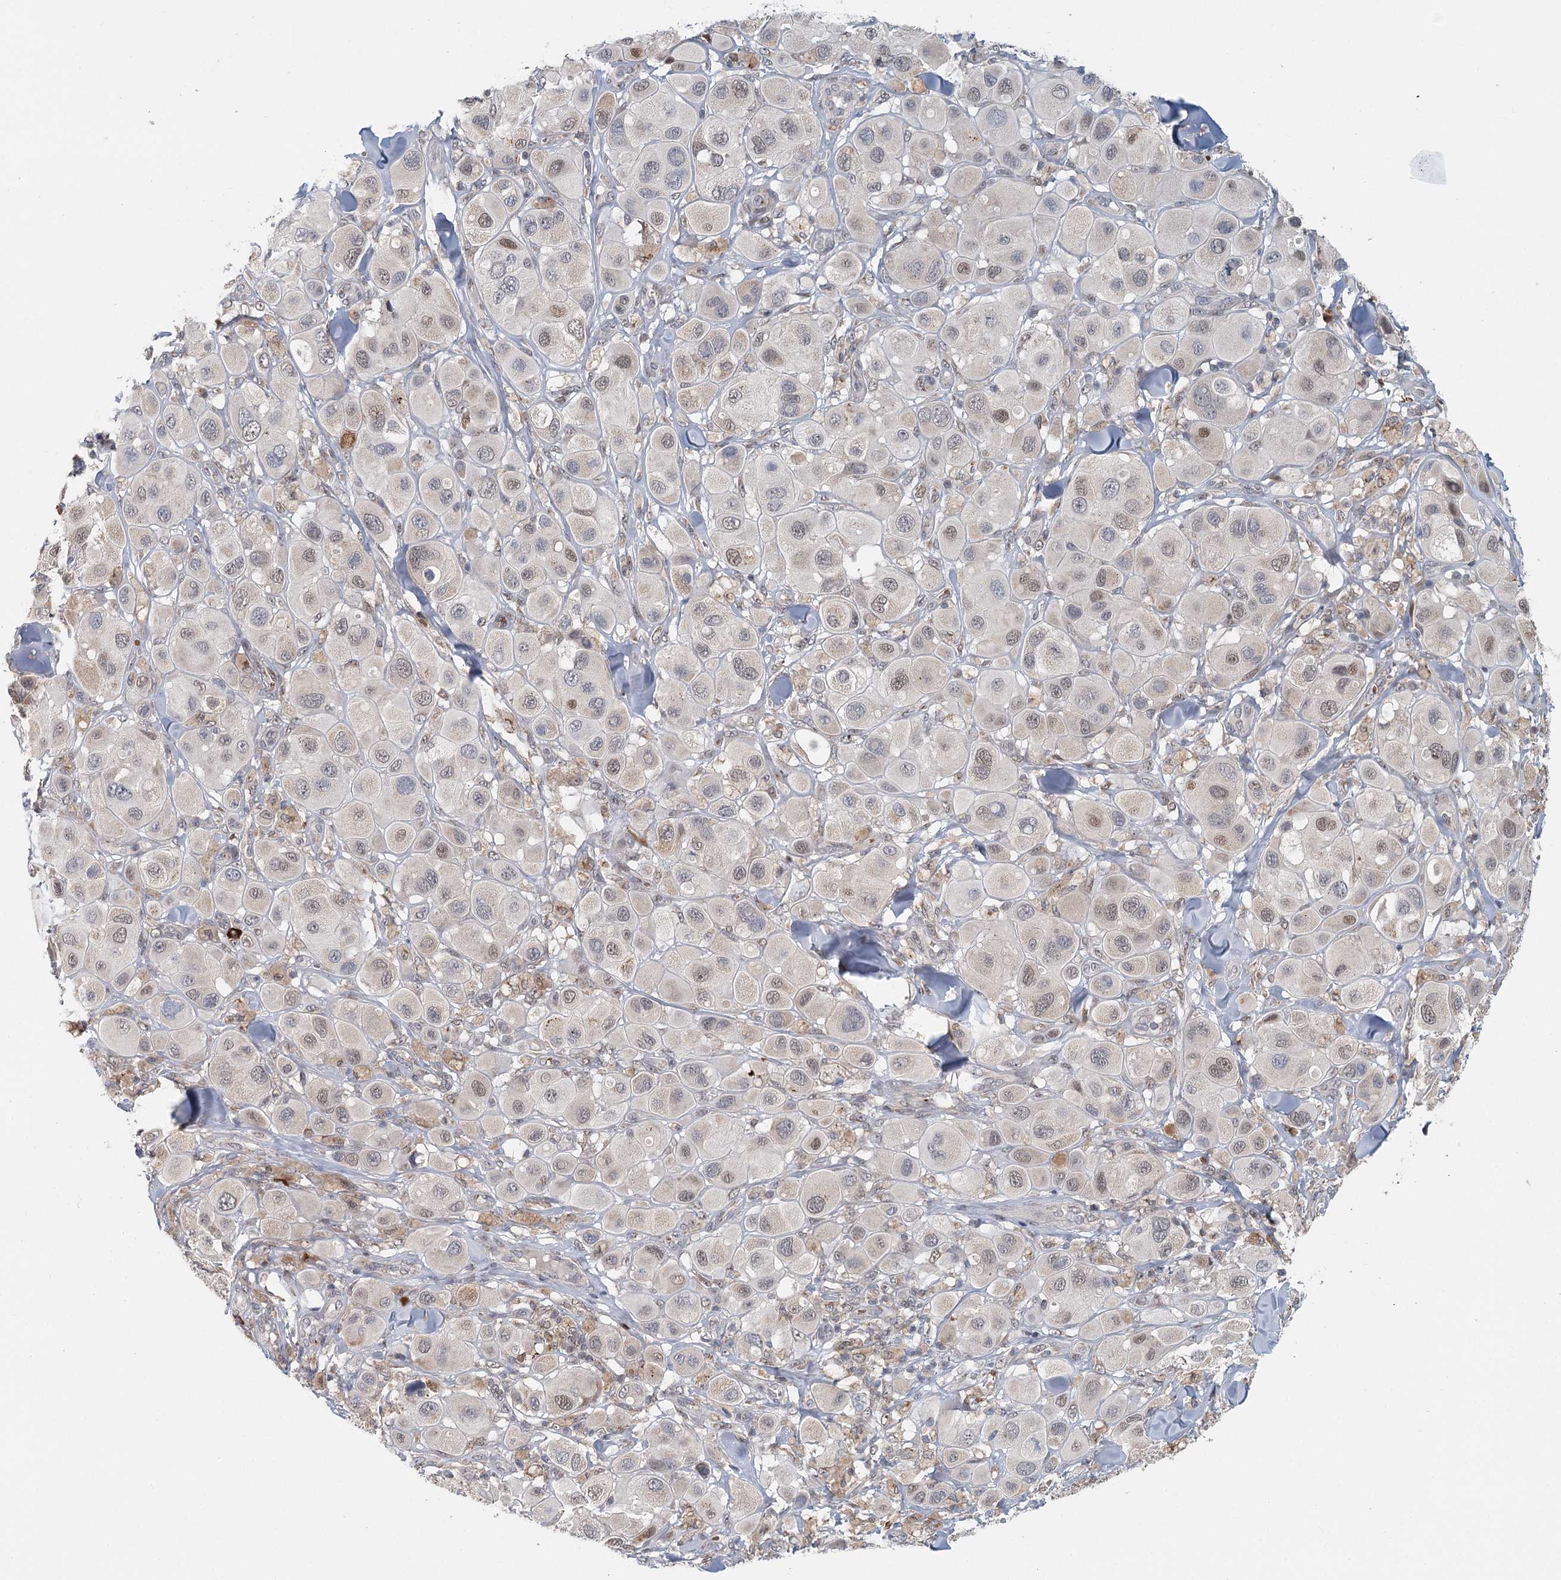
{"staining": {"intensity": "negative", "quantity": "none", "location": "none"}, "tissue": "melanoma", "cell_type": "Tumor cells", "image_type": "cancer", "snomed": [{"axis": "morphology", "description": "Malignant melanoma, Metastatic site"}, {"axis": "topography", "description": "Skin"}], "caption": "The histopathology image shows no significant expression in tumor cells of malignant melanoma (metastatic site).", "gene": "ADK", "patient": {"sex": "male", "age": 41}}